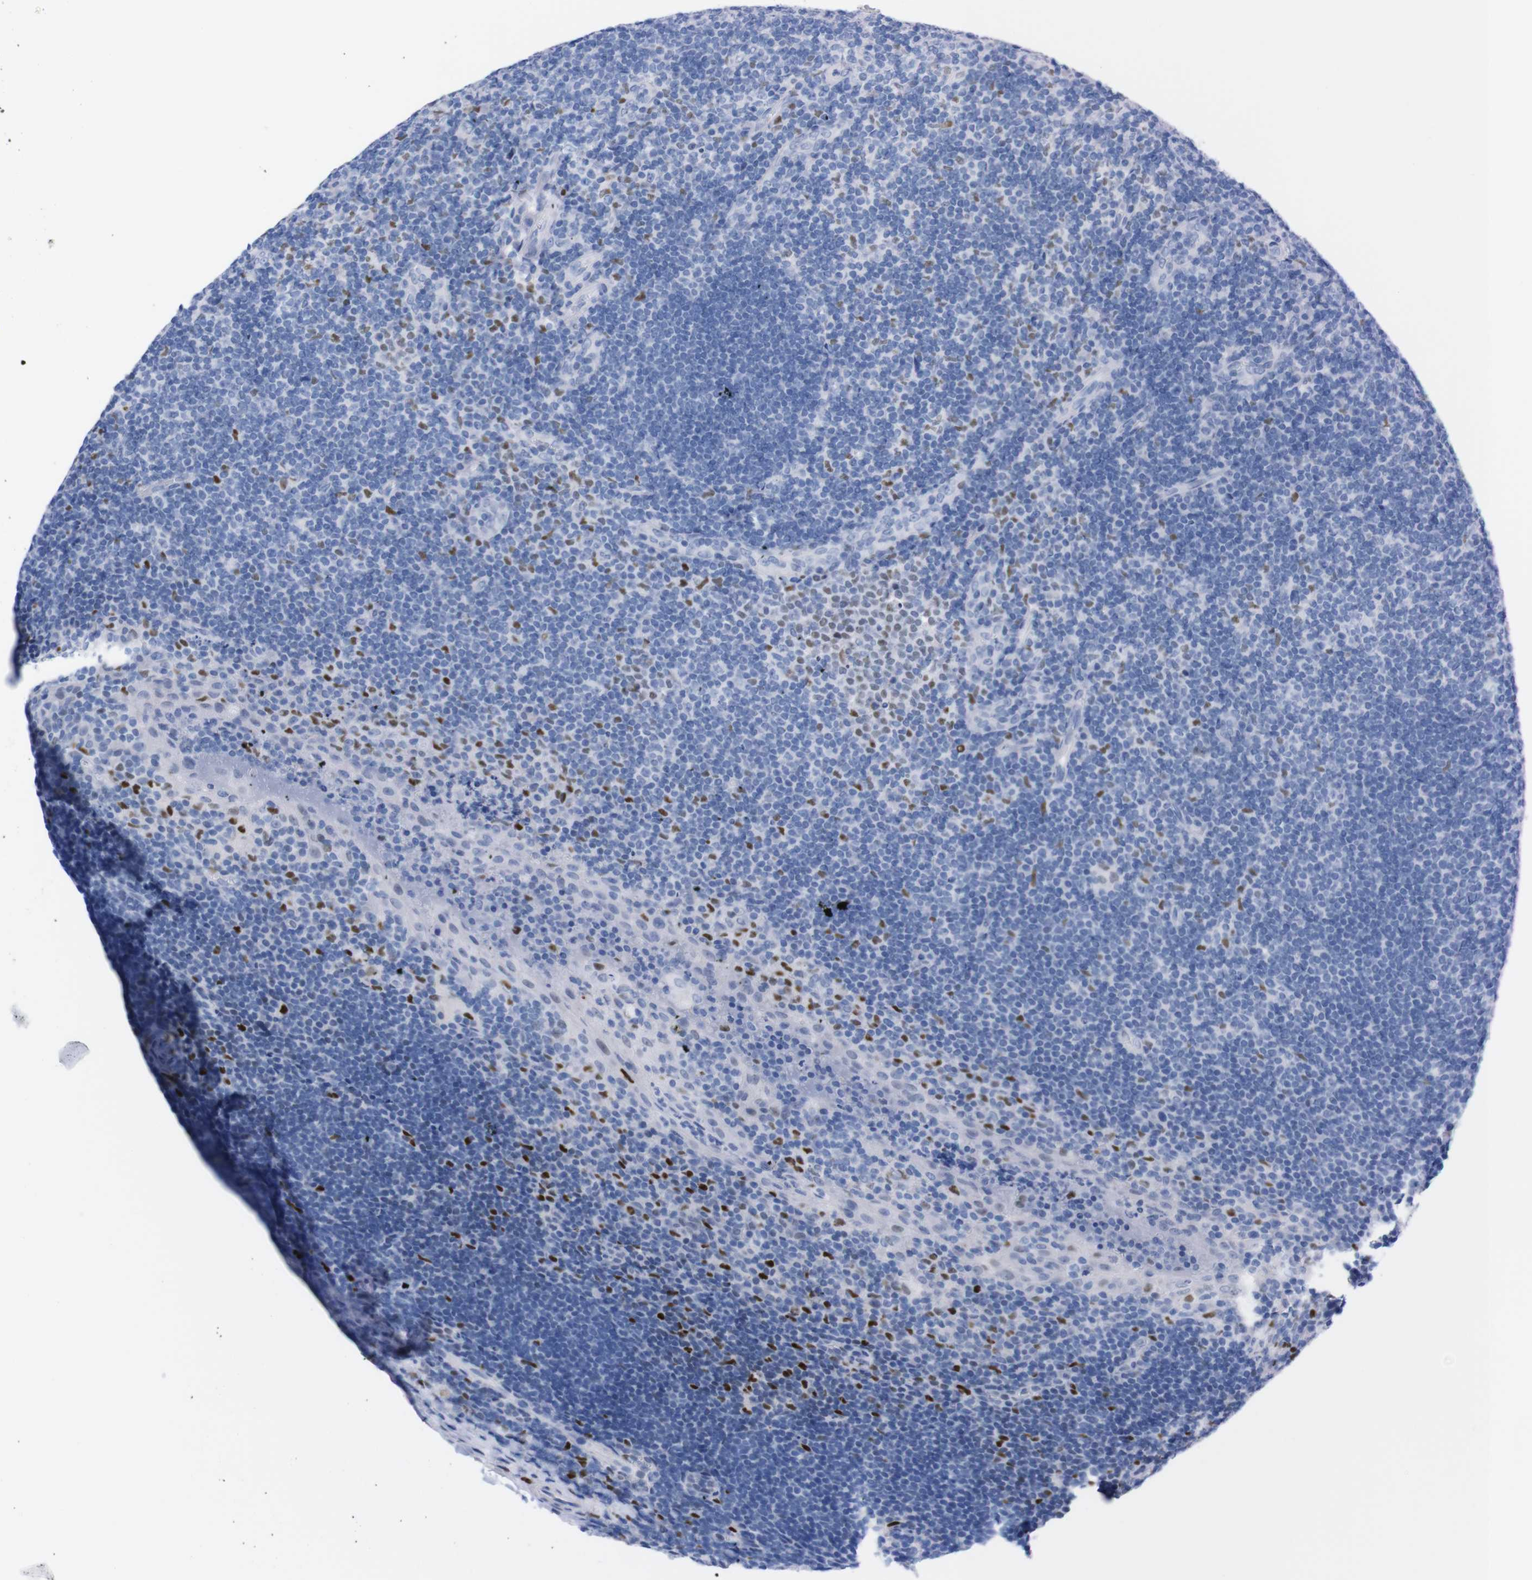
{"staining": {"intensity": "moderate", "quantity": "<25%", "location": "nuclear"}, "tissue": "tonsil", "cell_type": "Non-germinal center cells", "image_type": "normal", "snomed": [{"axis": "morphology", "description": "Normal tissue, NOS"}, {"axis": "topography", "description": "Tonsil"}], "caption": "Immunohistochemical staining of unremarkable tonsil demonstrates moderate nuclear protein expression in approximately <25% of non-germinal center cells. Nuclei are stained in blue.", "gene": "P2RY12", "patient": {"sex": "male", "age": 37}}